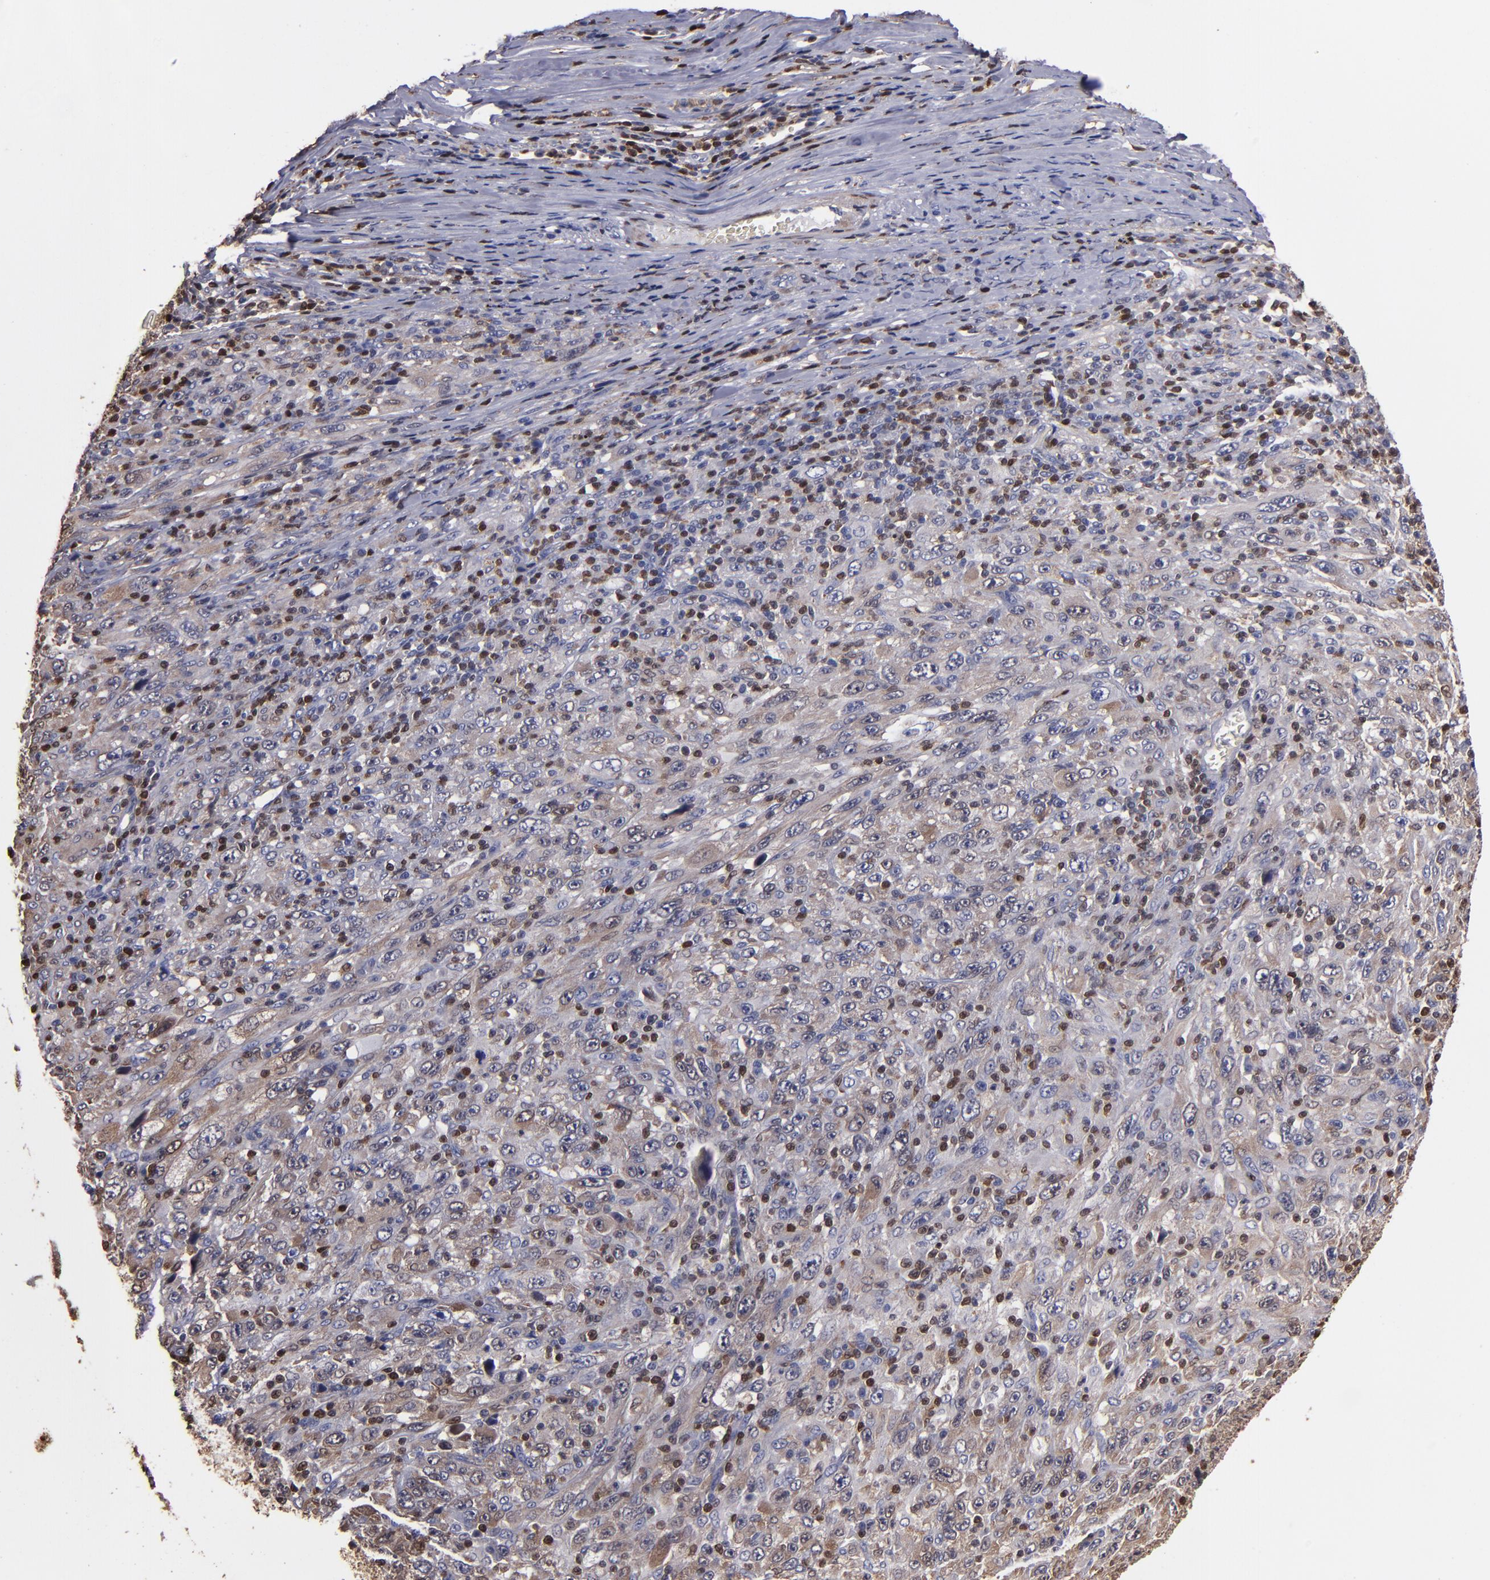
{"staining": {"intensity": "weak", "quantity": "25%-75%", "location": "cytoplasmic/membranous"}, "tissue": "melanoma", "cell_type": "Tumor cells", "image_type": "cancer", "snomed": [{"axis": "morphology", "description": "Malignant melanoma, Metastatic site"}, {"axis": "topography", "description": "Skin"}], "caption": "Malignant melanoma (metastatic site) stained for a protein (brown) demonstrates weak cytoplasmic/membranous positive positivity in approximately 25%-75% of tumor cells.", "gene": "S100A4", "patient": {"sex": "female", "age": 56}}